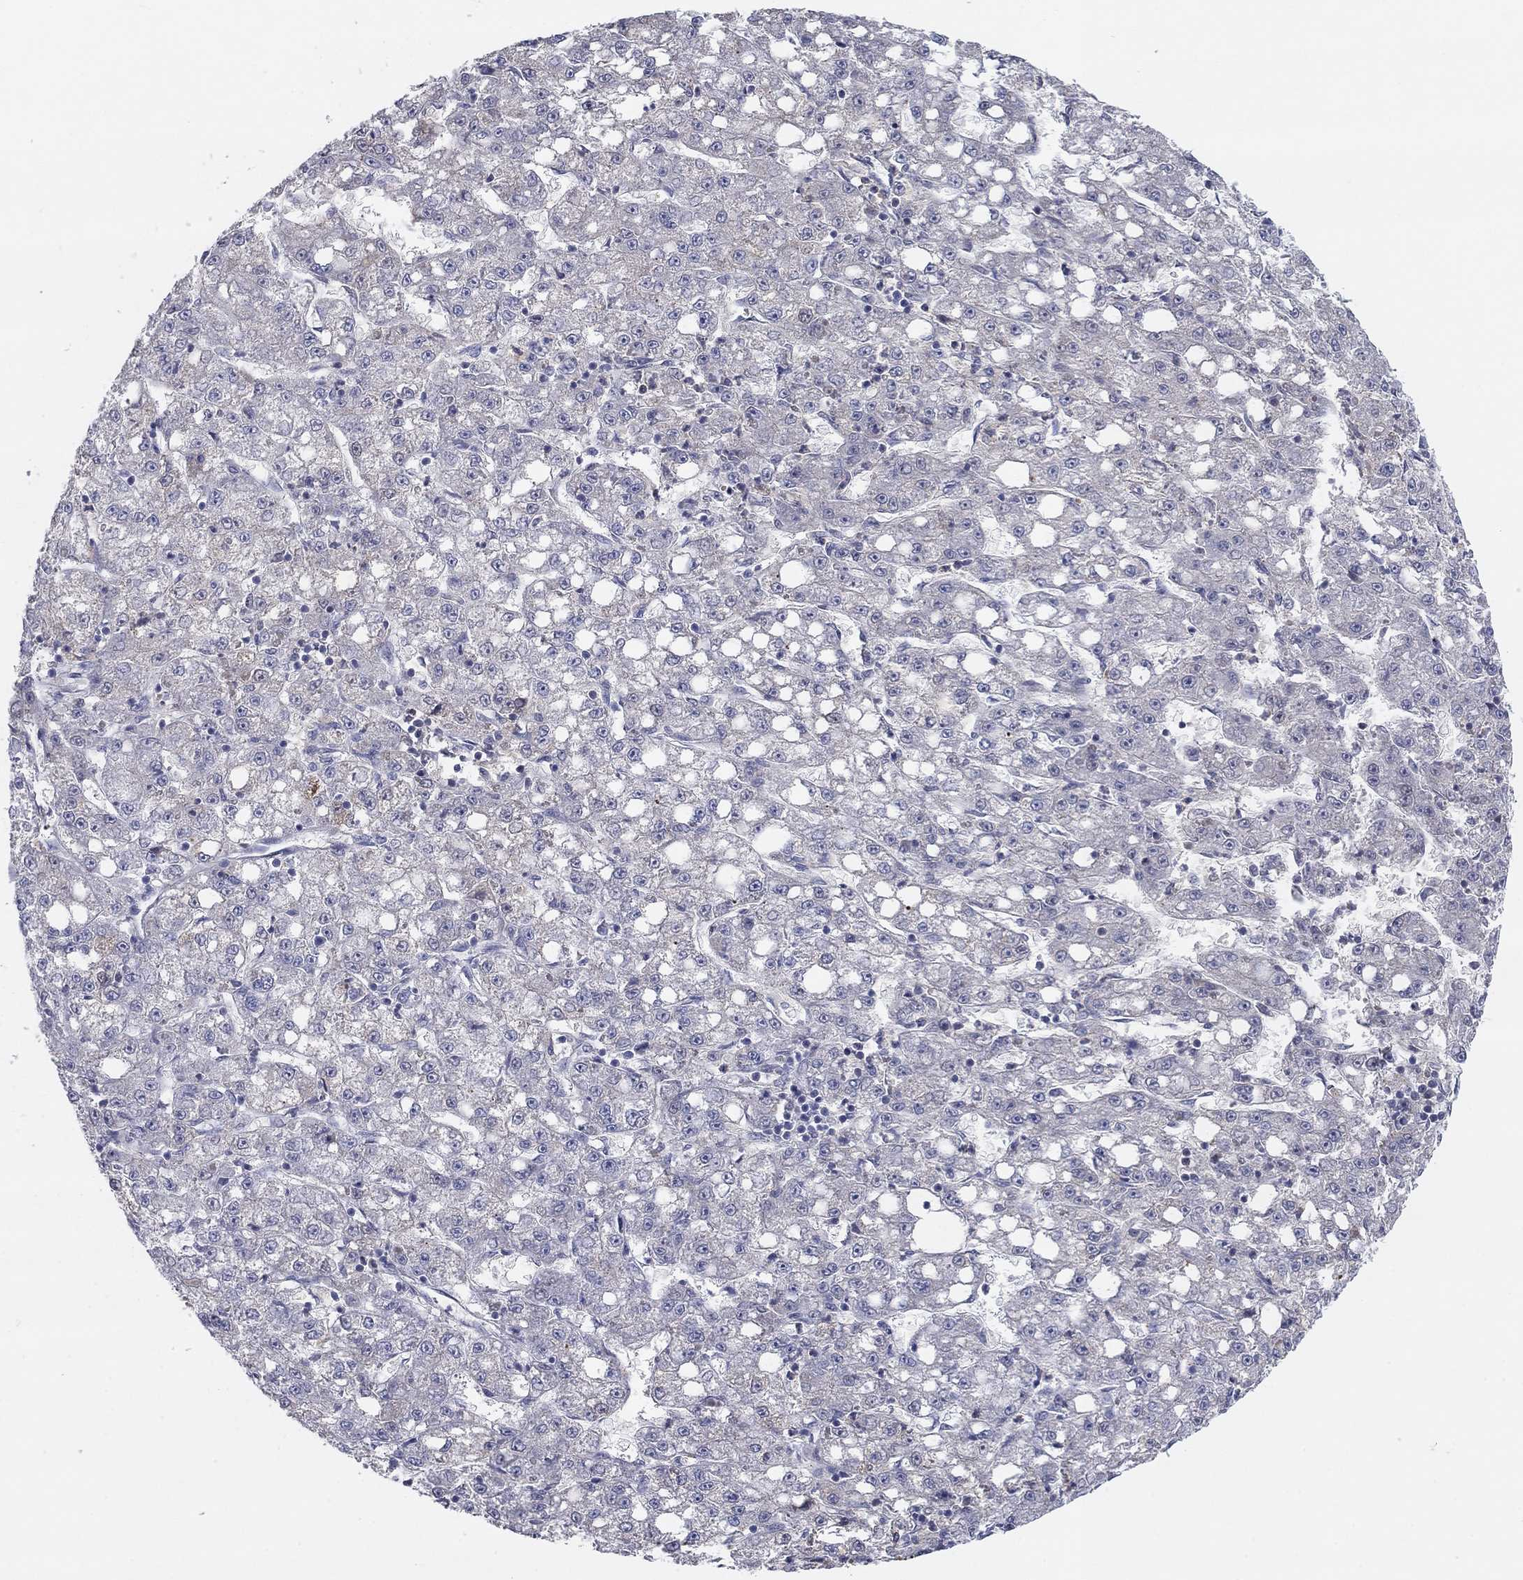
{"staining": {"intensity": "negative", "quantity": "none", "location": "none"}, "tissue": "liver cancer", "cell_type": "Tumor cells", "image_type": "cancer", "snomed": [{"axis": "morphology", "description": "Carcinoma, Hepatocellular, NOS"}, {"axis": "topography", "description": "Liver"}], "caption": "This is a micrograph of immunohistochemistry (IHC) staining of hepatocellular carcinoma (liver), which shows no expression in tumor cells. Nuclei are stained in blue.", "gene": "AMN1", "patient": {"sex": "female", "age": 65}}